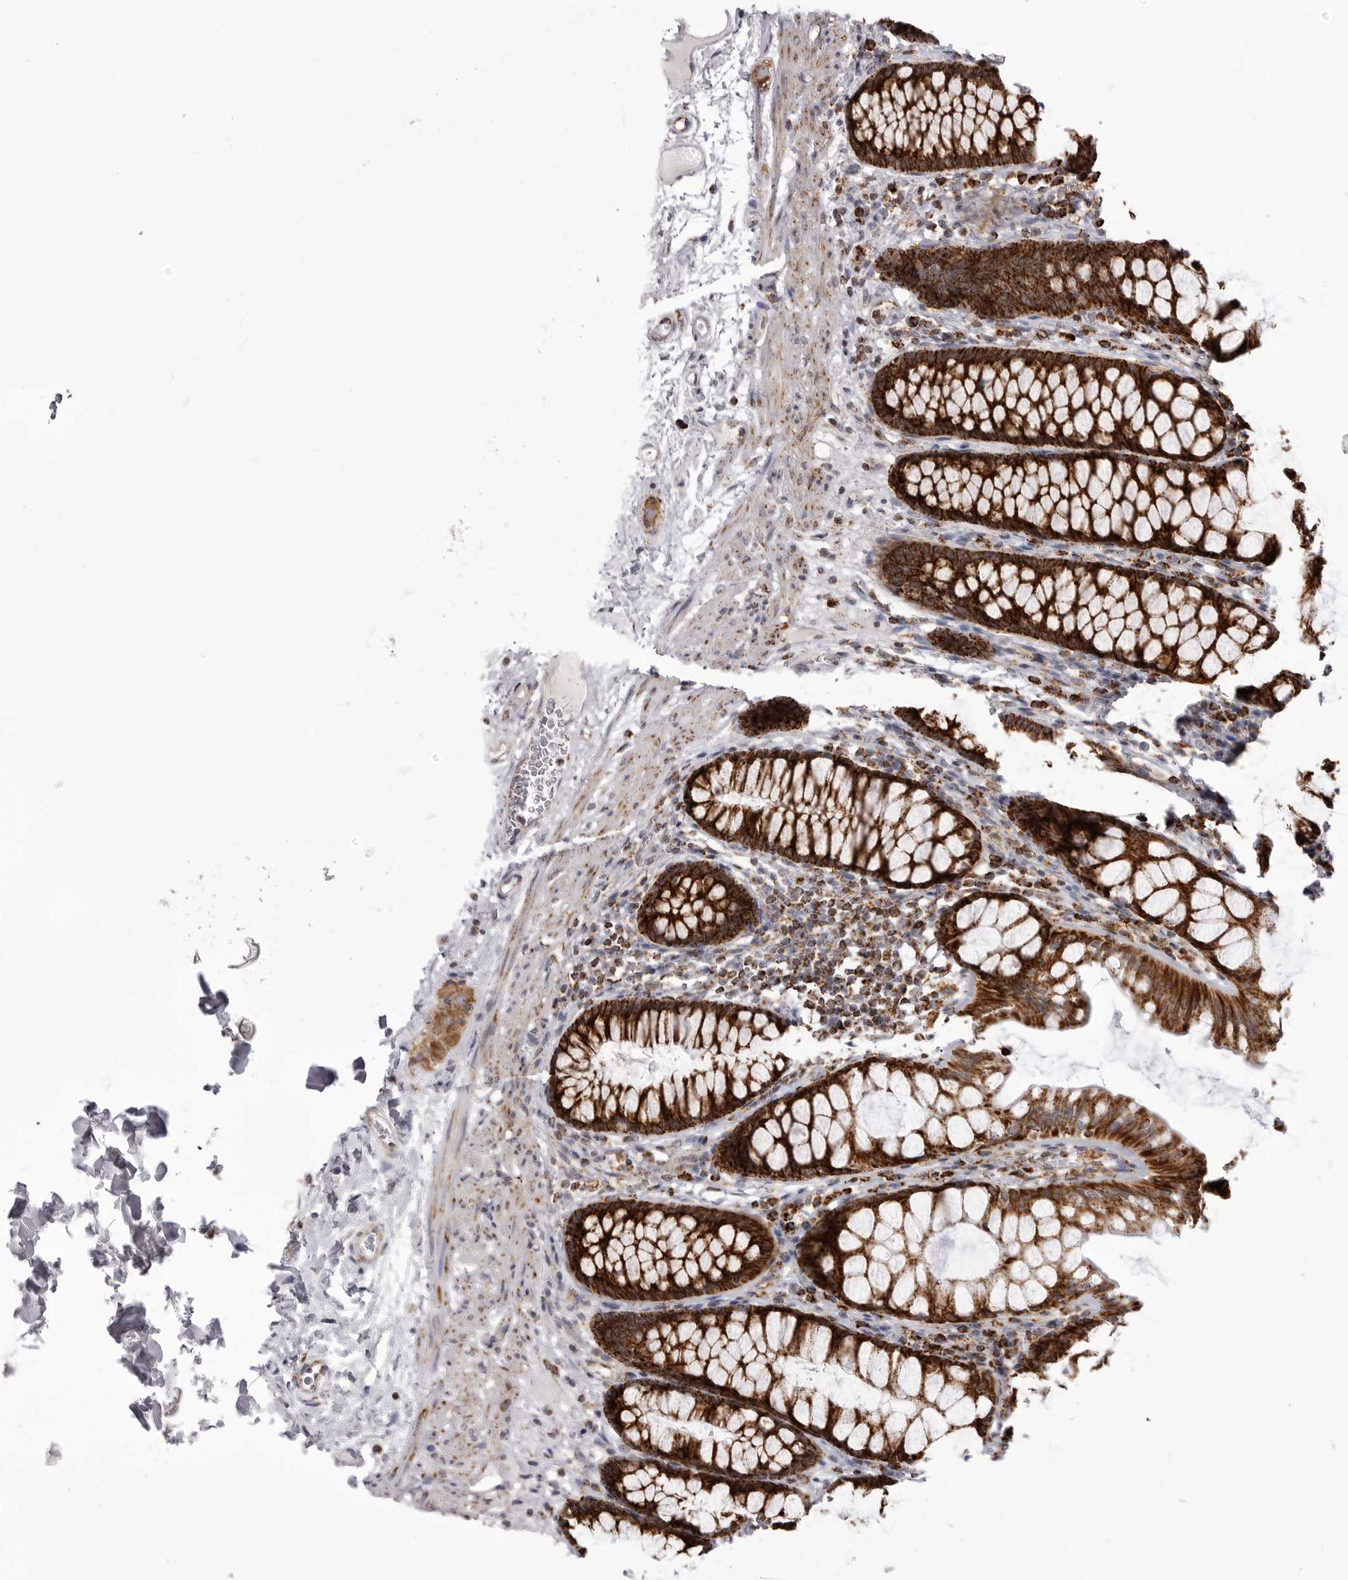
{"staining": {"intensity": "weak", "quantity": ">75%", "location": "cytoplasmic/membranous"}, "tissue": "colon", "cell_type": "Endothelial cells", "image_type": "normal", "snomed": [{"axis": "morphology", "description": "Normal tissue, NOS"}, {"axis": "topography", "description": "Colon"}], "caption": "Immunohistochemical staining of normal colon demonstrates low levels of weak cytoplasmic/membranous positivity in about >75% of endothelial cells. Nuclei are stained in blue.", "gene": "TUFM", "patient": {"sex": "female", "age": 55}}